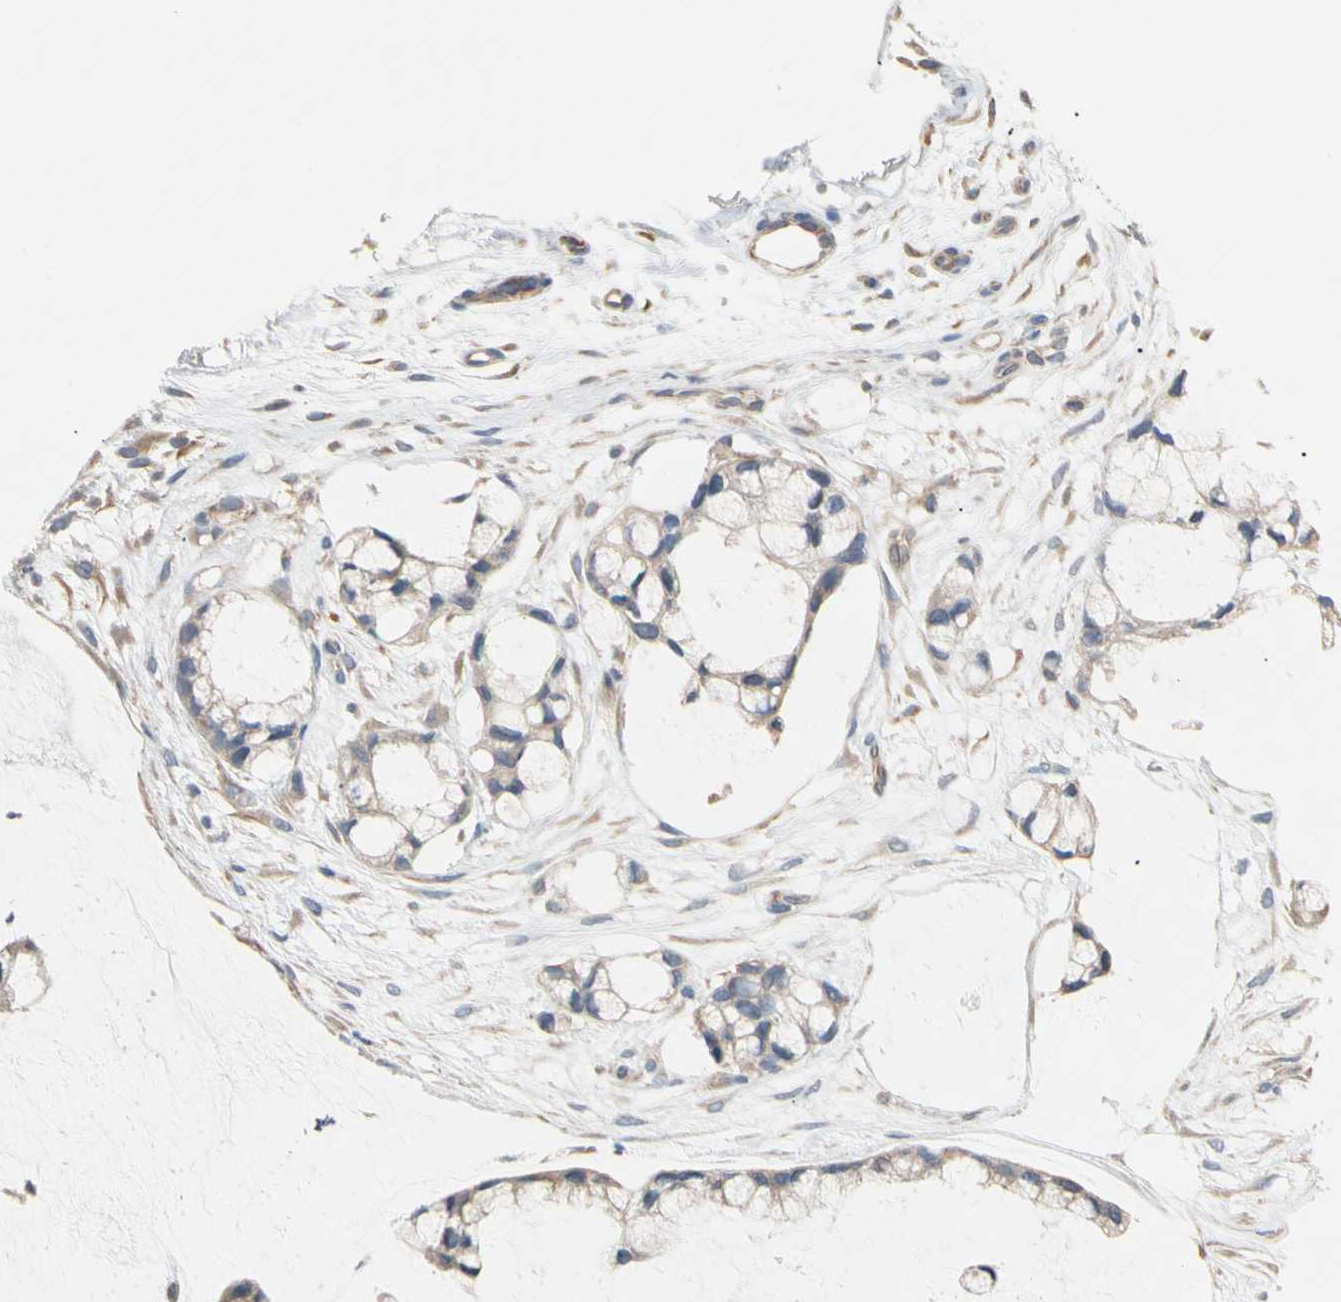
{"staining": {"intensity": "negative", "quantity": "none", "location": "none"}, "tissue": "ovarian cancer", "cell_type": "Tumor cells", "image_type": "cancer", "snomed": [{"axis": "morphology", "description": "Cystadenocarcinoma, mucinous, NOS"}, {"axis": "topography", "description": "Ovary"}], "caption": "Human ovarian mucinous cystadenocarcinoma stained for a protein using immunohistochemistry (IHC) reveals no staining in tumor cells.", "gene": "BBOX1", "patient": {"sex": "female", "age": 39}}